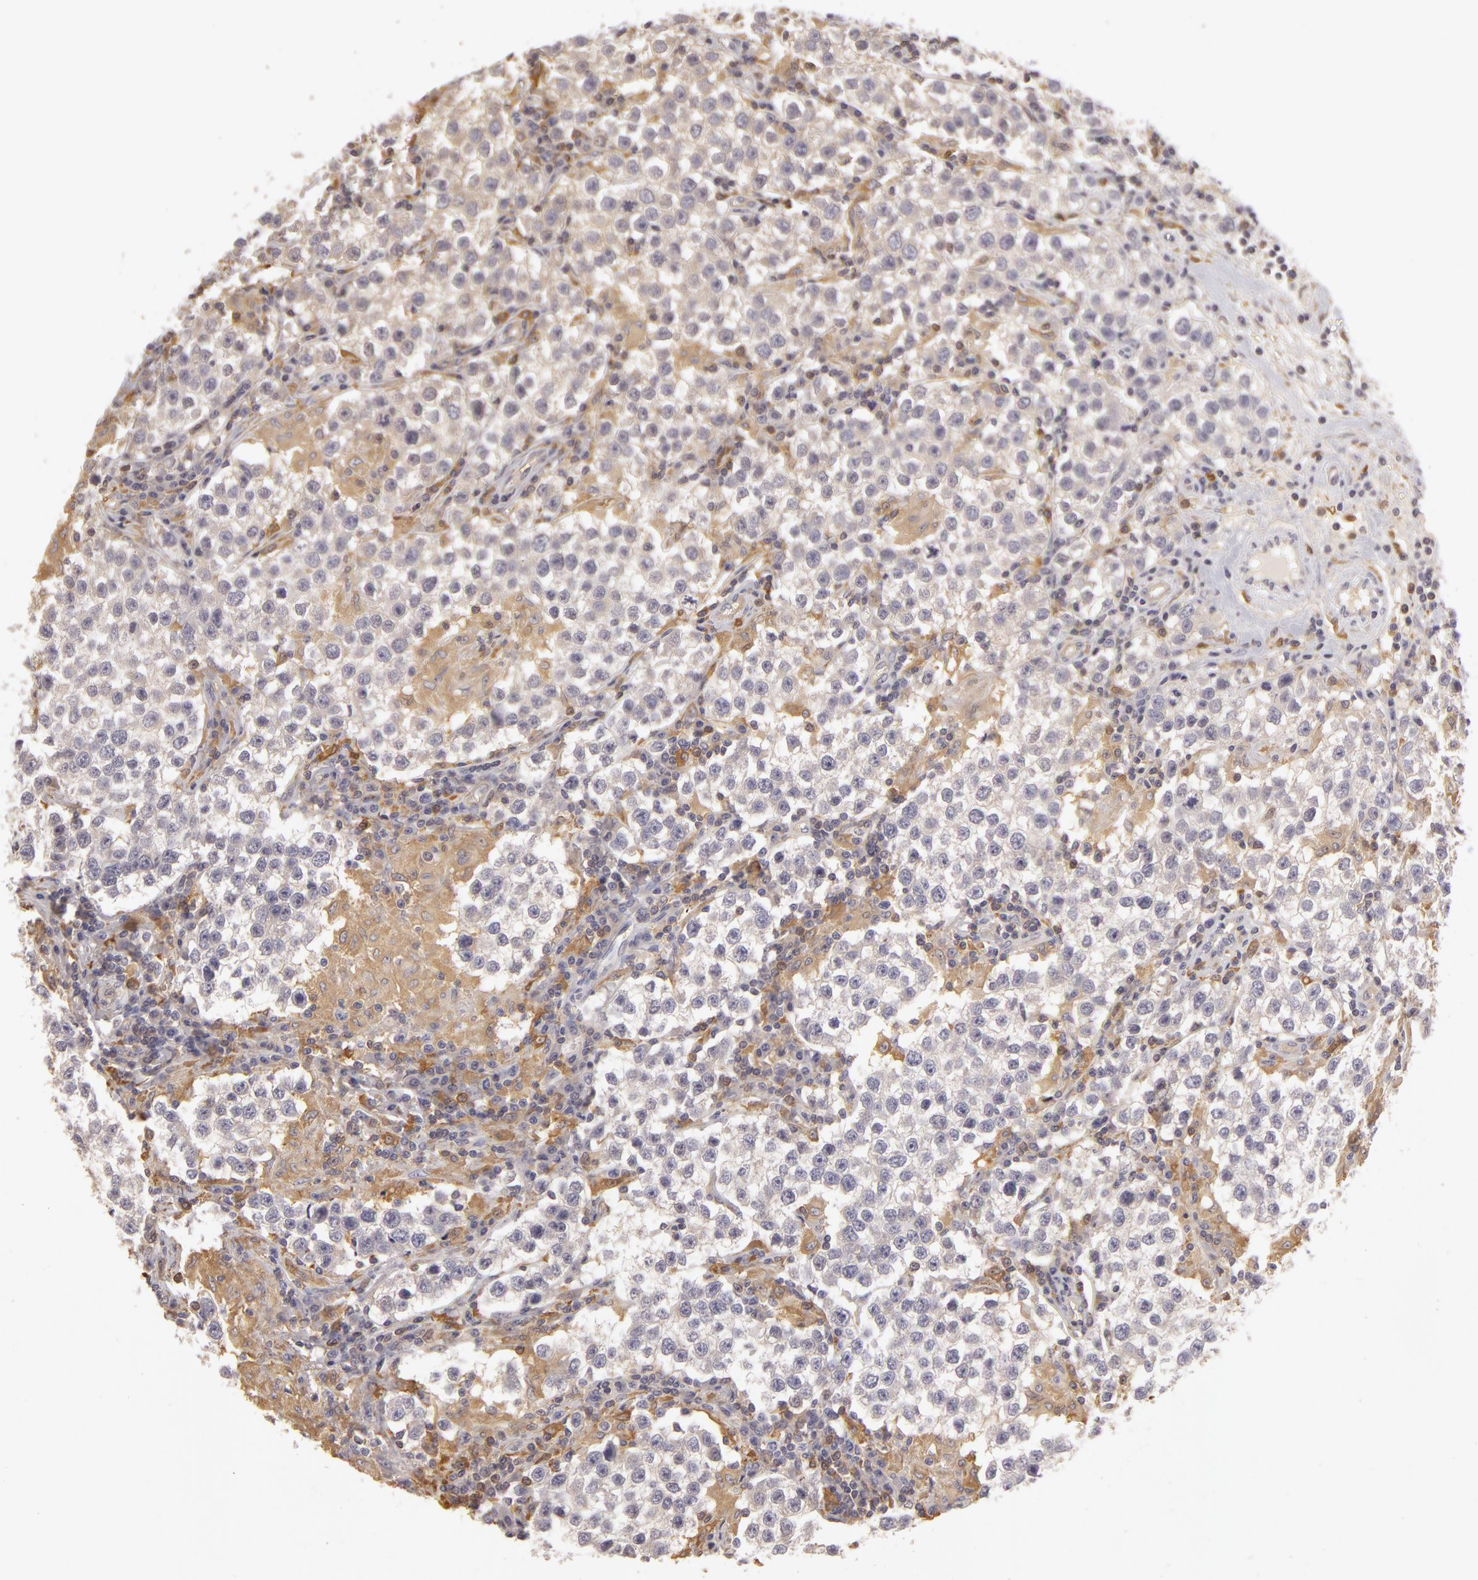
{"staining": {"intensity": "negative", "quantity": "none", "location": "none"}, "tissue": "testis cancer", "cell_type": "Tumor cells", "image_type": "cancer", "snomed": [{"axis": "morphology", "description": "Seminoma, NOS"}, {"axis": "topography", "description": "Testis"}], "caption": "Tumor cells show no significant protein staining in testis seminoma.", "gene": "GNPDA1", "patient": {"sex": "male", "age": 36}}